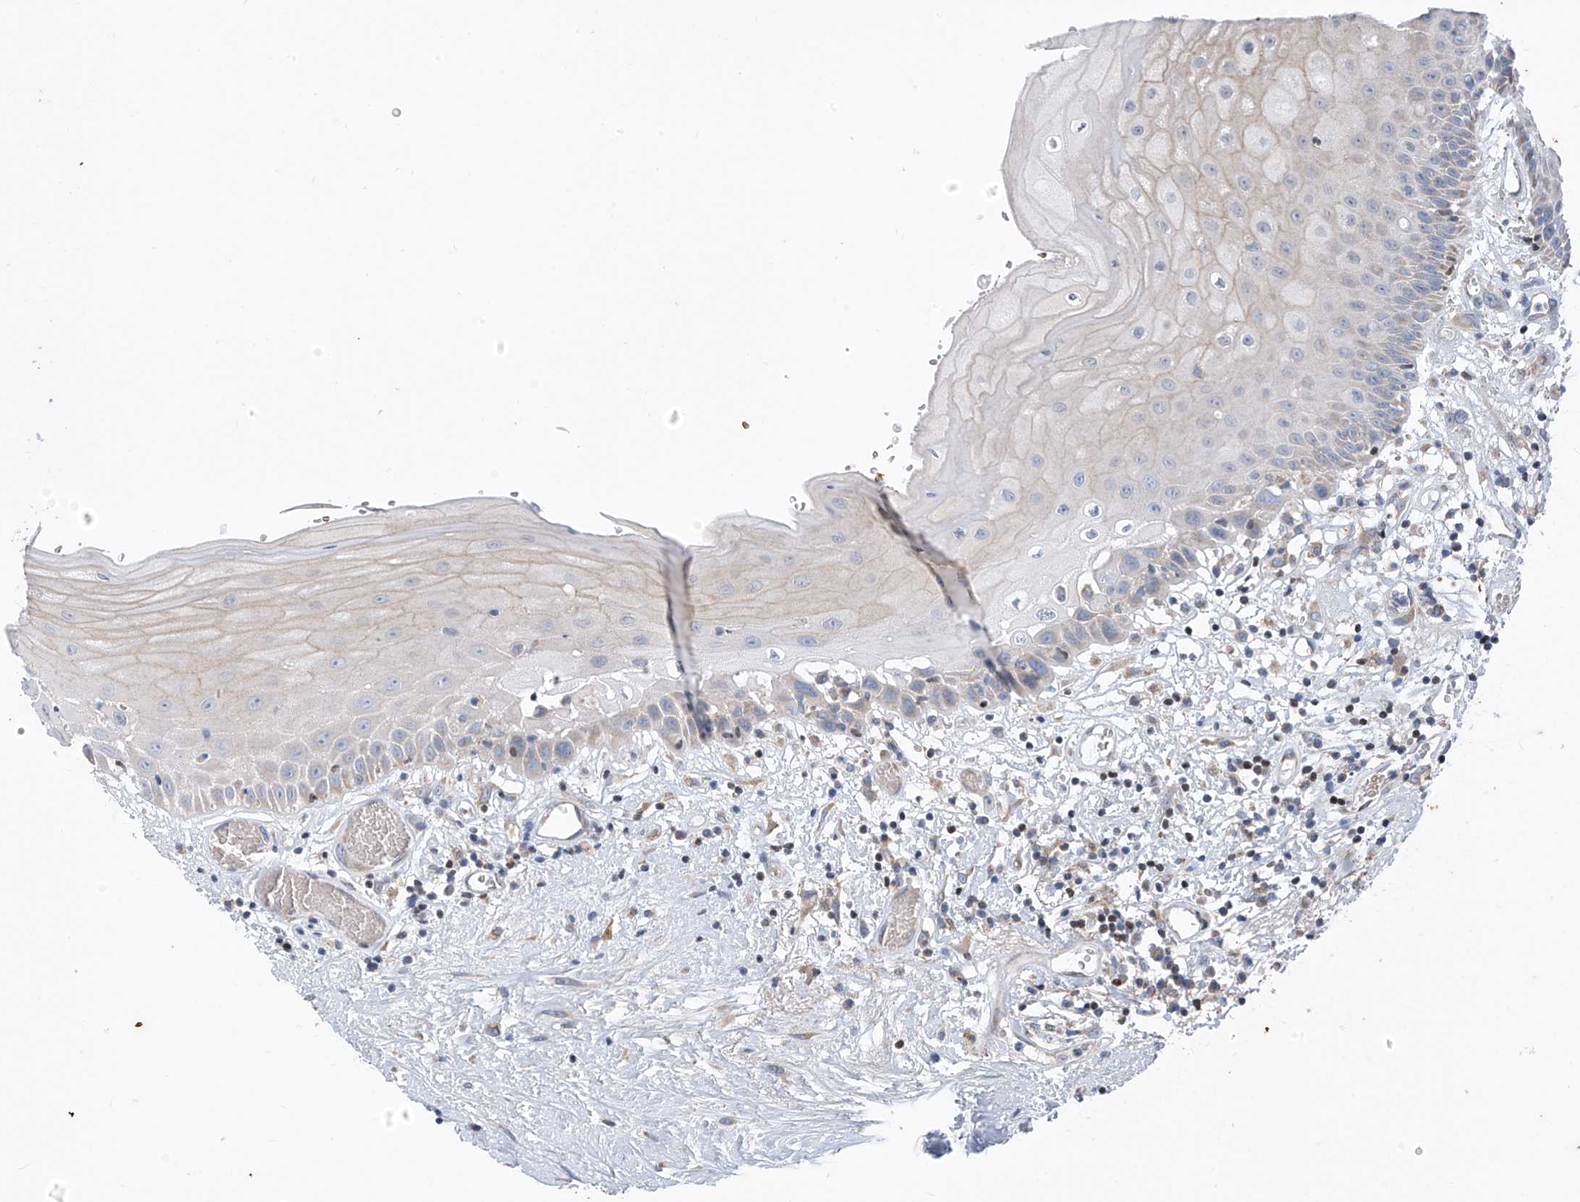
{"staining": {"intensity": "negative", "quantity": "none", "location": "none"}, "tissue": "oral mucosa", "cell_type": "Squamous epithelial cells", "image_type": "normal", "snomed": [{"axis": "morphology", "description": "Normal tissue, NOS"}, {"axis": "topography", "description": "Oral tissue"}], "caption": "Normal oral mucosa was stained to show a protein in brown. There is no significant staining in squamous epithelial cells. The staining is performed using DAB brown chromogen with nuclei counter-stained in using hematoxylin.", "gene": "EOMES", "patient": {"sex": "female", "age": 76}}